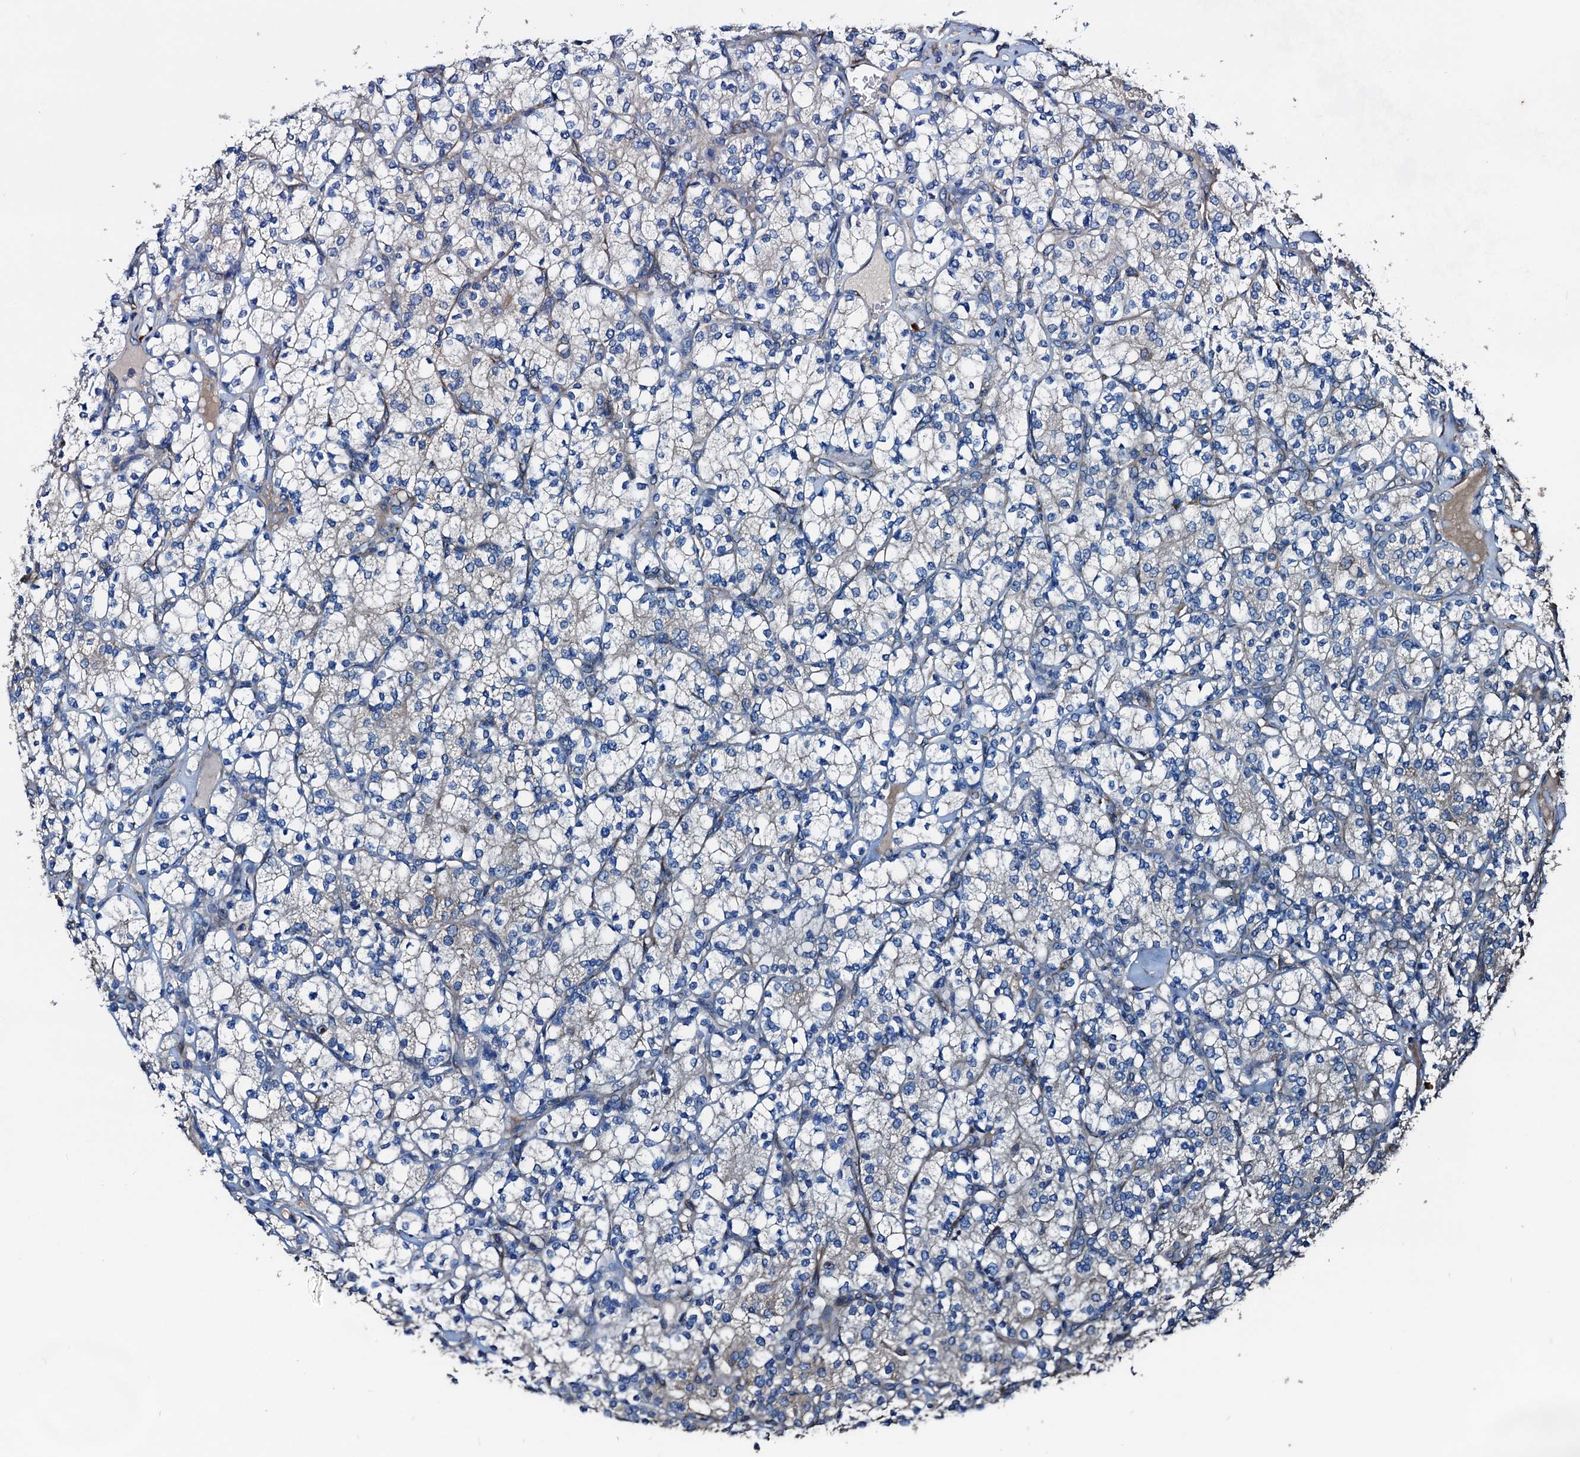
{"staining": {"intensity": "negative", "quantity": "none", "location": "none"}, "tissue": "renal cancer", "cell_type": "Tumor cells", "image_type": "cancer", "snomed": [{"axis": "morphology", "description": "Adenocarcinoma, NOS"}, {"axis": "topography", "description": "Kidney"}], "caption": "Immunohistochemistry (IHC) of renal cancer (adenocarcinoma) exhibits no staining in tumor cells.", "gene": "AKAP11", "patient": {"sex": "male", "age": 77}}